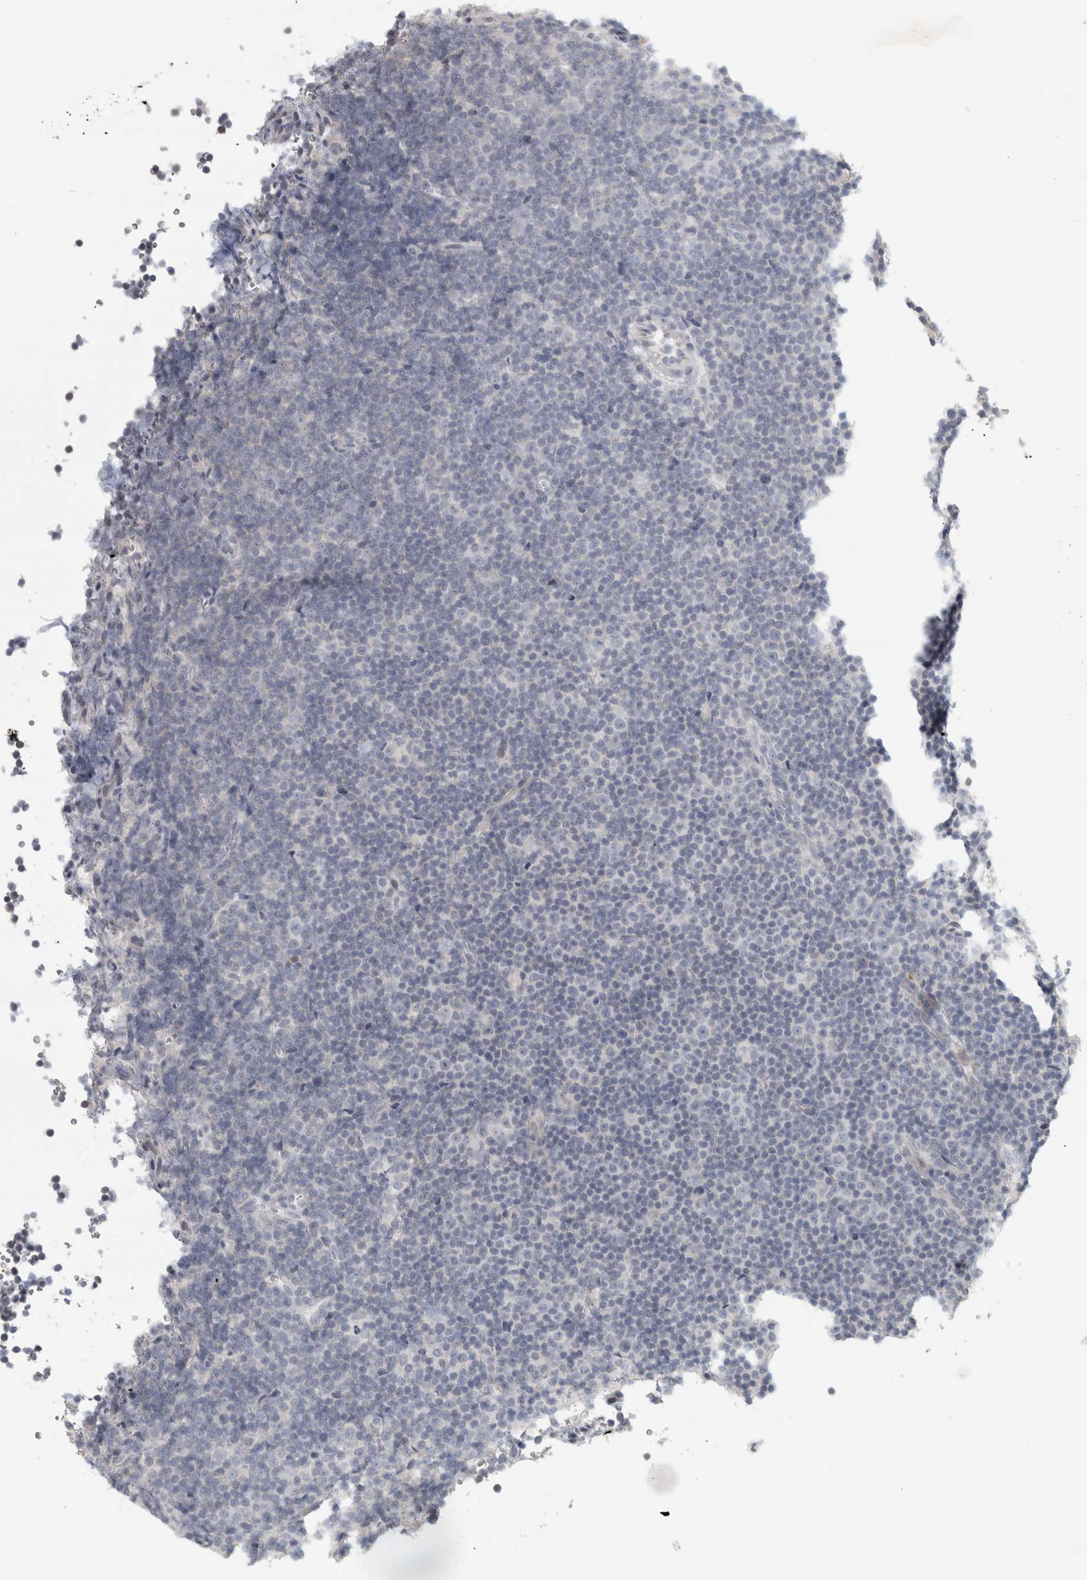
{"staining": {"intensity": "negative", "quantity": "none", "location": "none"}, "tissue": "lymphoma", "cell_type": "Tumor cells", "image_type": "cancer", "snomed": [{"axis": "morphology", "description": "Malignant lymphoma, non-Hodgkin's type, Low grade"}, {"axis": "topography", "description": "Lymph node"}], "caption": "Immunohistochemical staining of lymphoma demonstrates no significant positivity in tumor cells. (IHC, brightfield microscopy, high magnification).", "gene": "PTPRN2", "patient": {"sex": "female", "age": 67}}